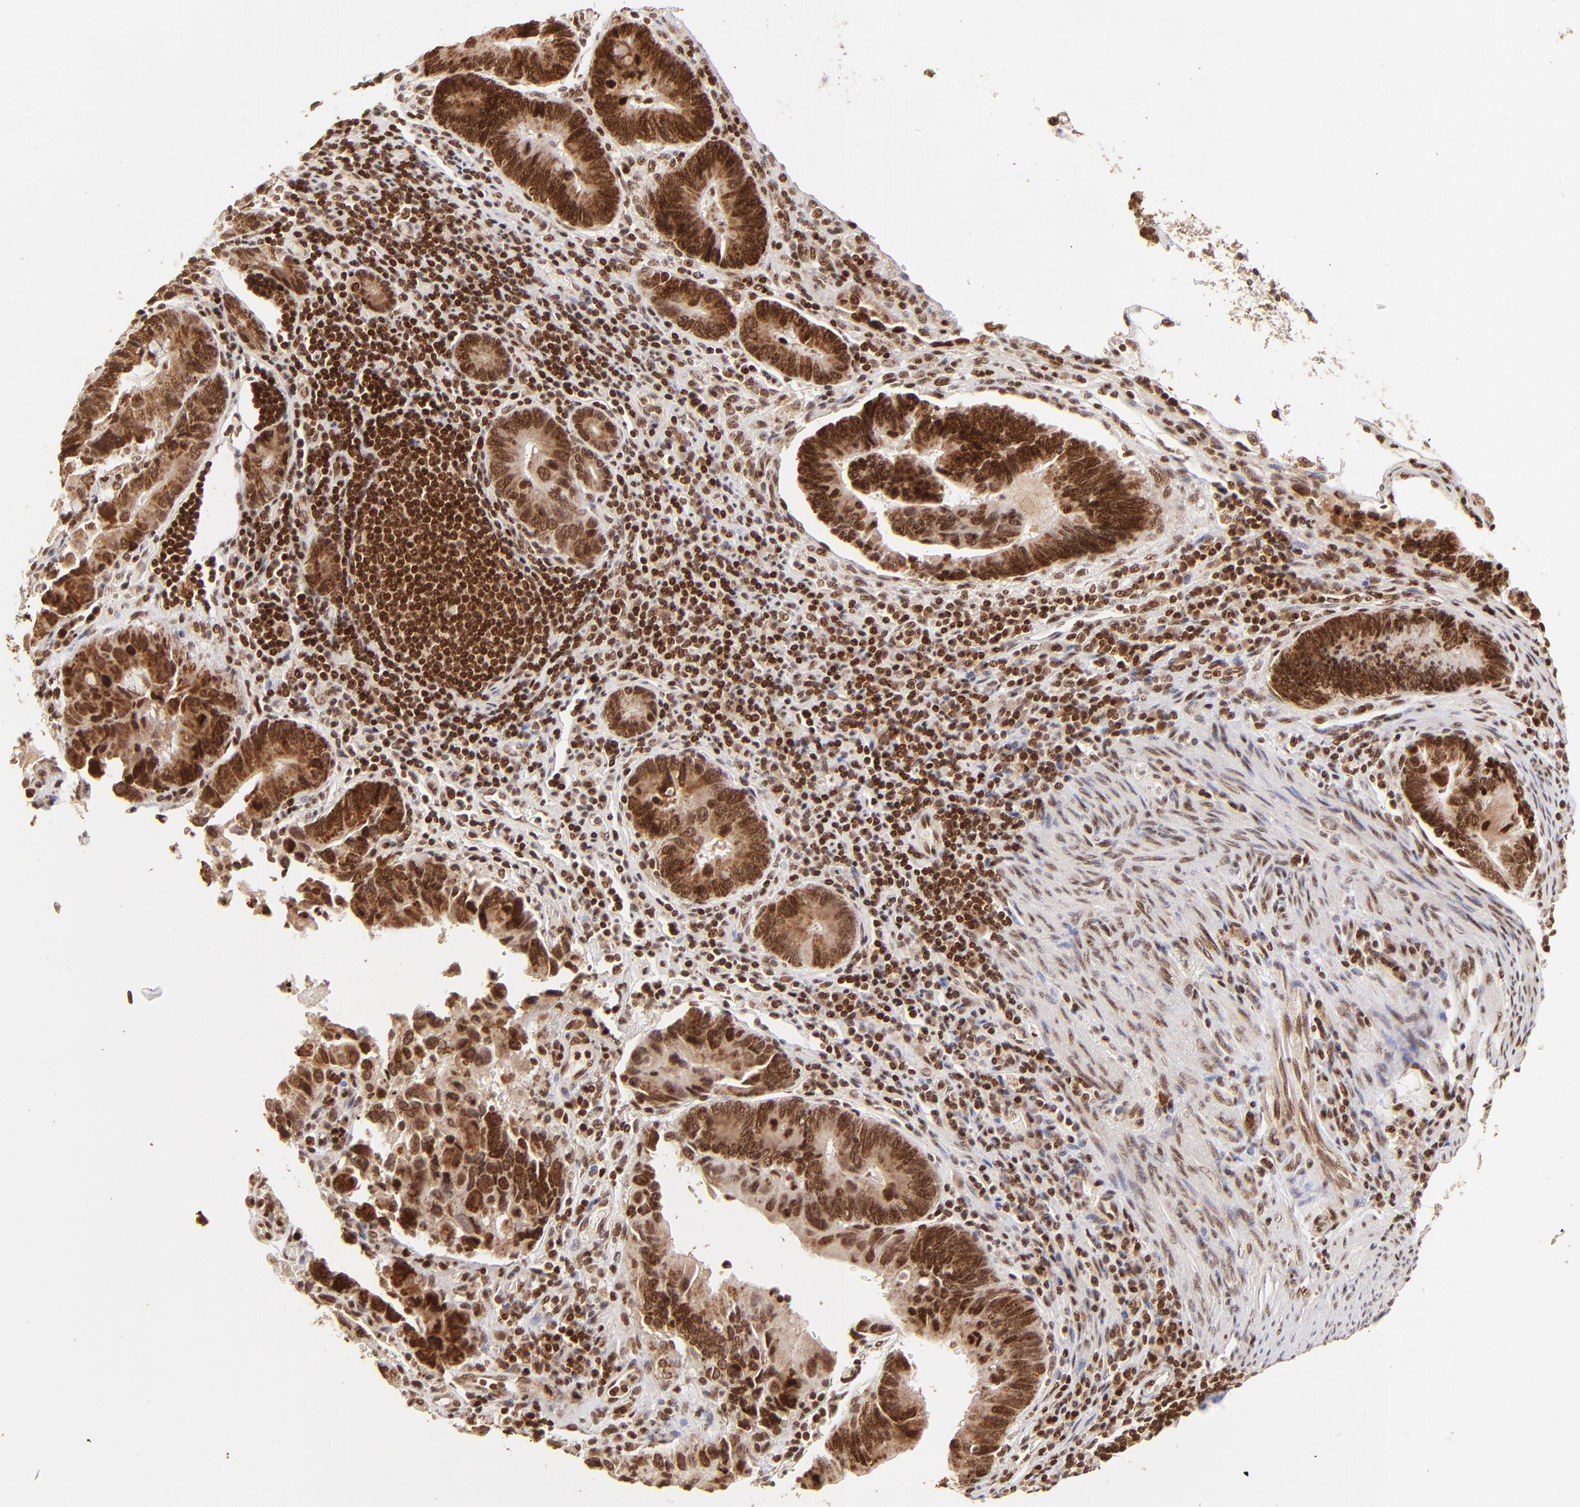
{"staining": {"intensity": "strong", "quantity": ">75%", "location": "cytoplasmic/membranous"}, "tissue": "pancreatic cancer", "cell_type": "Tumor cells", "image_type": "cancer", "snomed": [{"axis": "morphology", "description": "Adenocarcinoma, NOS"}, {"axis": "topography", "description": "Pancreas"}], "caption": "The micrograph shows a brown stain indicating the presence of a protein in the cytoplasmic/membranous of tumor cells in pancreatic adenocarcinoma.", "gene": "MED15", "patient": {"sex": "female", "age": 70}}